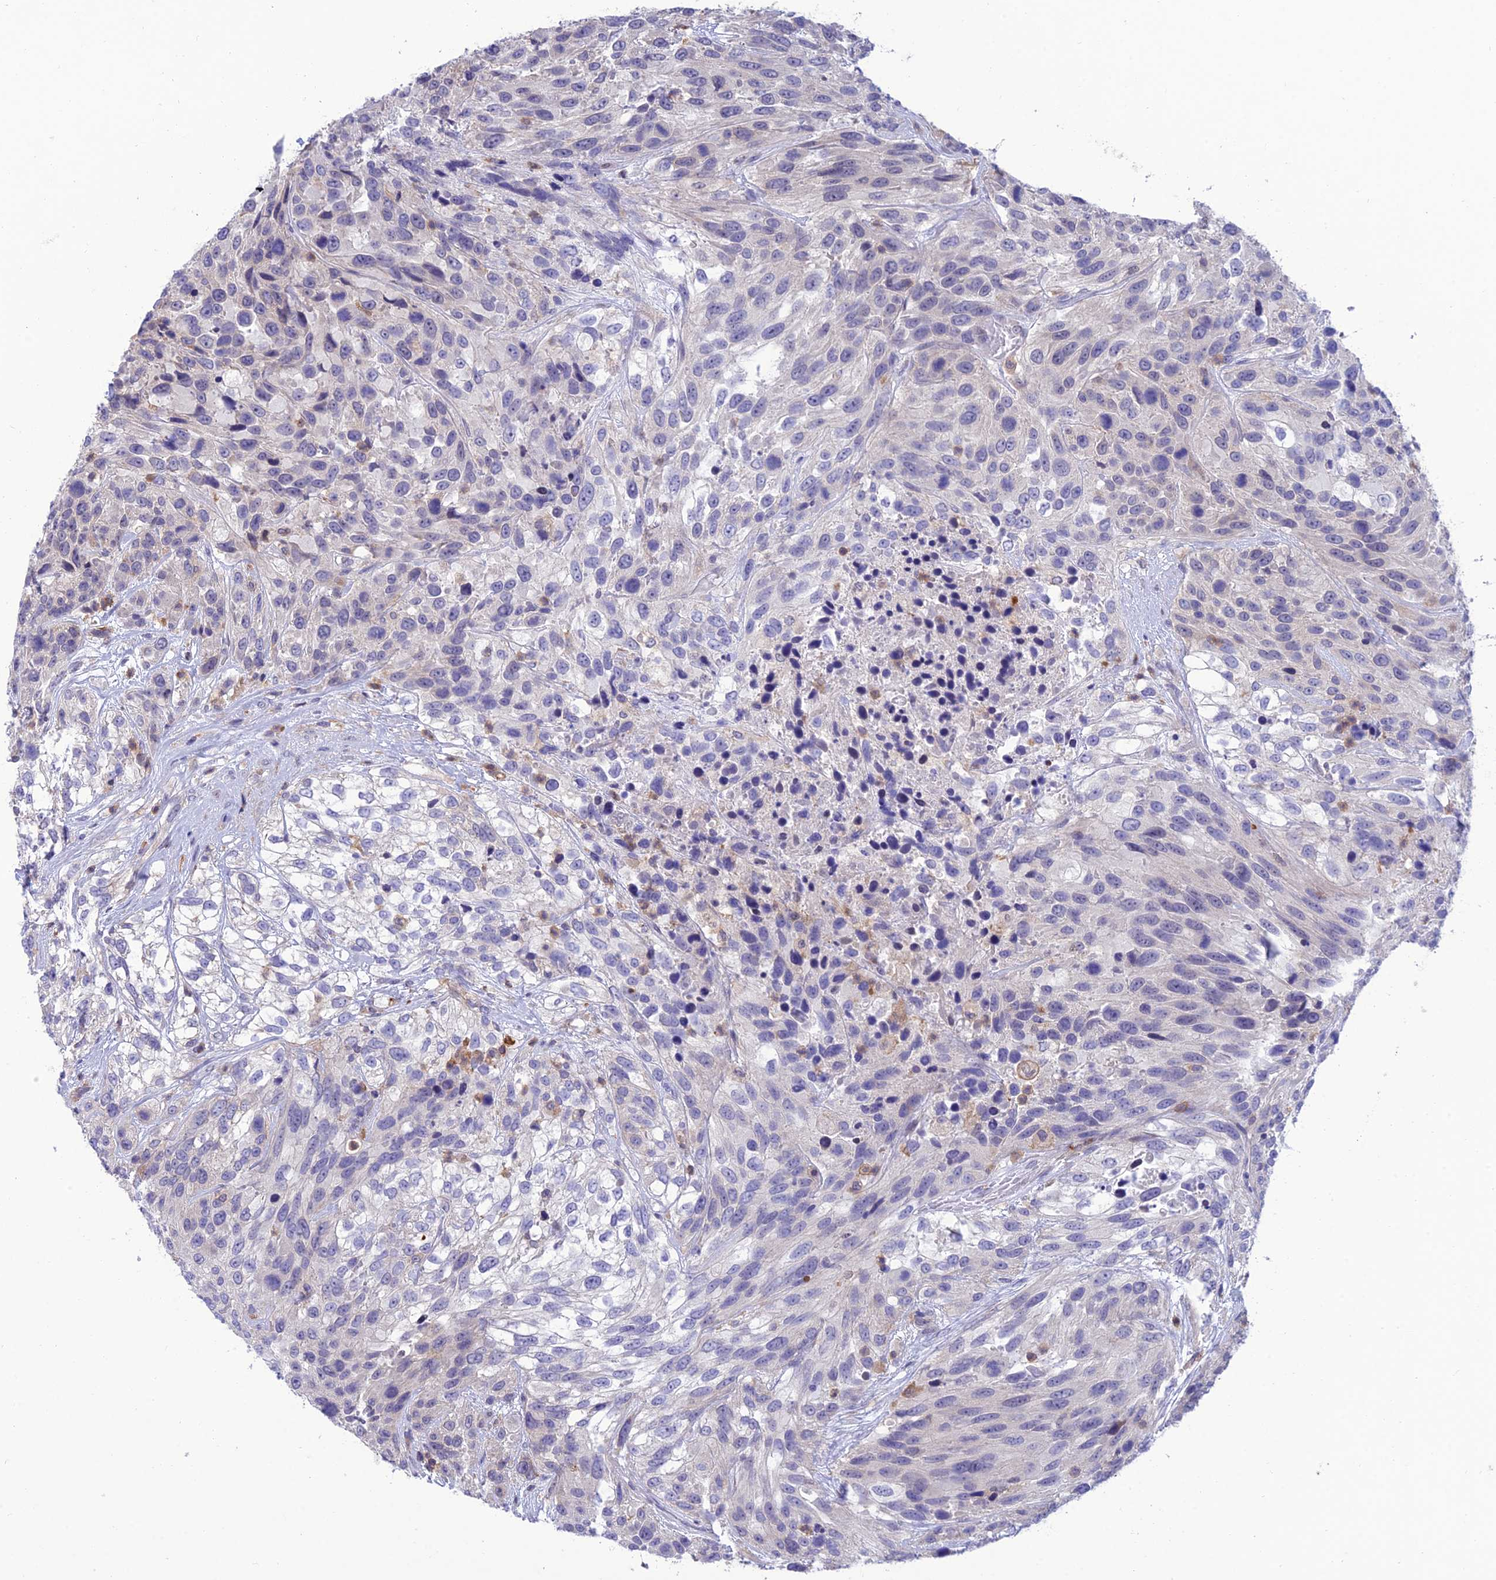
{"staining": {"intensity": "negative", "quantity": "none", "location": "none"}, "tissue": "urothelial cancer", "cell_type": "Tumor cells", "image_type": "cancer", "snomed": [{"axis": "morphology", "description": "Urothelial carcinoma, High grade"}, {"axis": "topography", "description": "Urinary bladder"}], "caption": "High magnification brightfield microscopy of urothelial cancer stained with DAB (brown) and counterstained with hematoxylin (blue): tumor cells show no significant expression.", "gene": "FAM76A", "patient": {"sex": "female", "age": 70}}